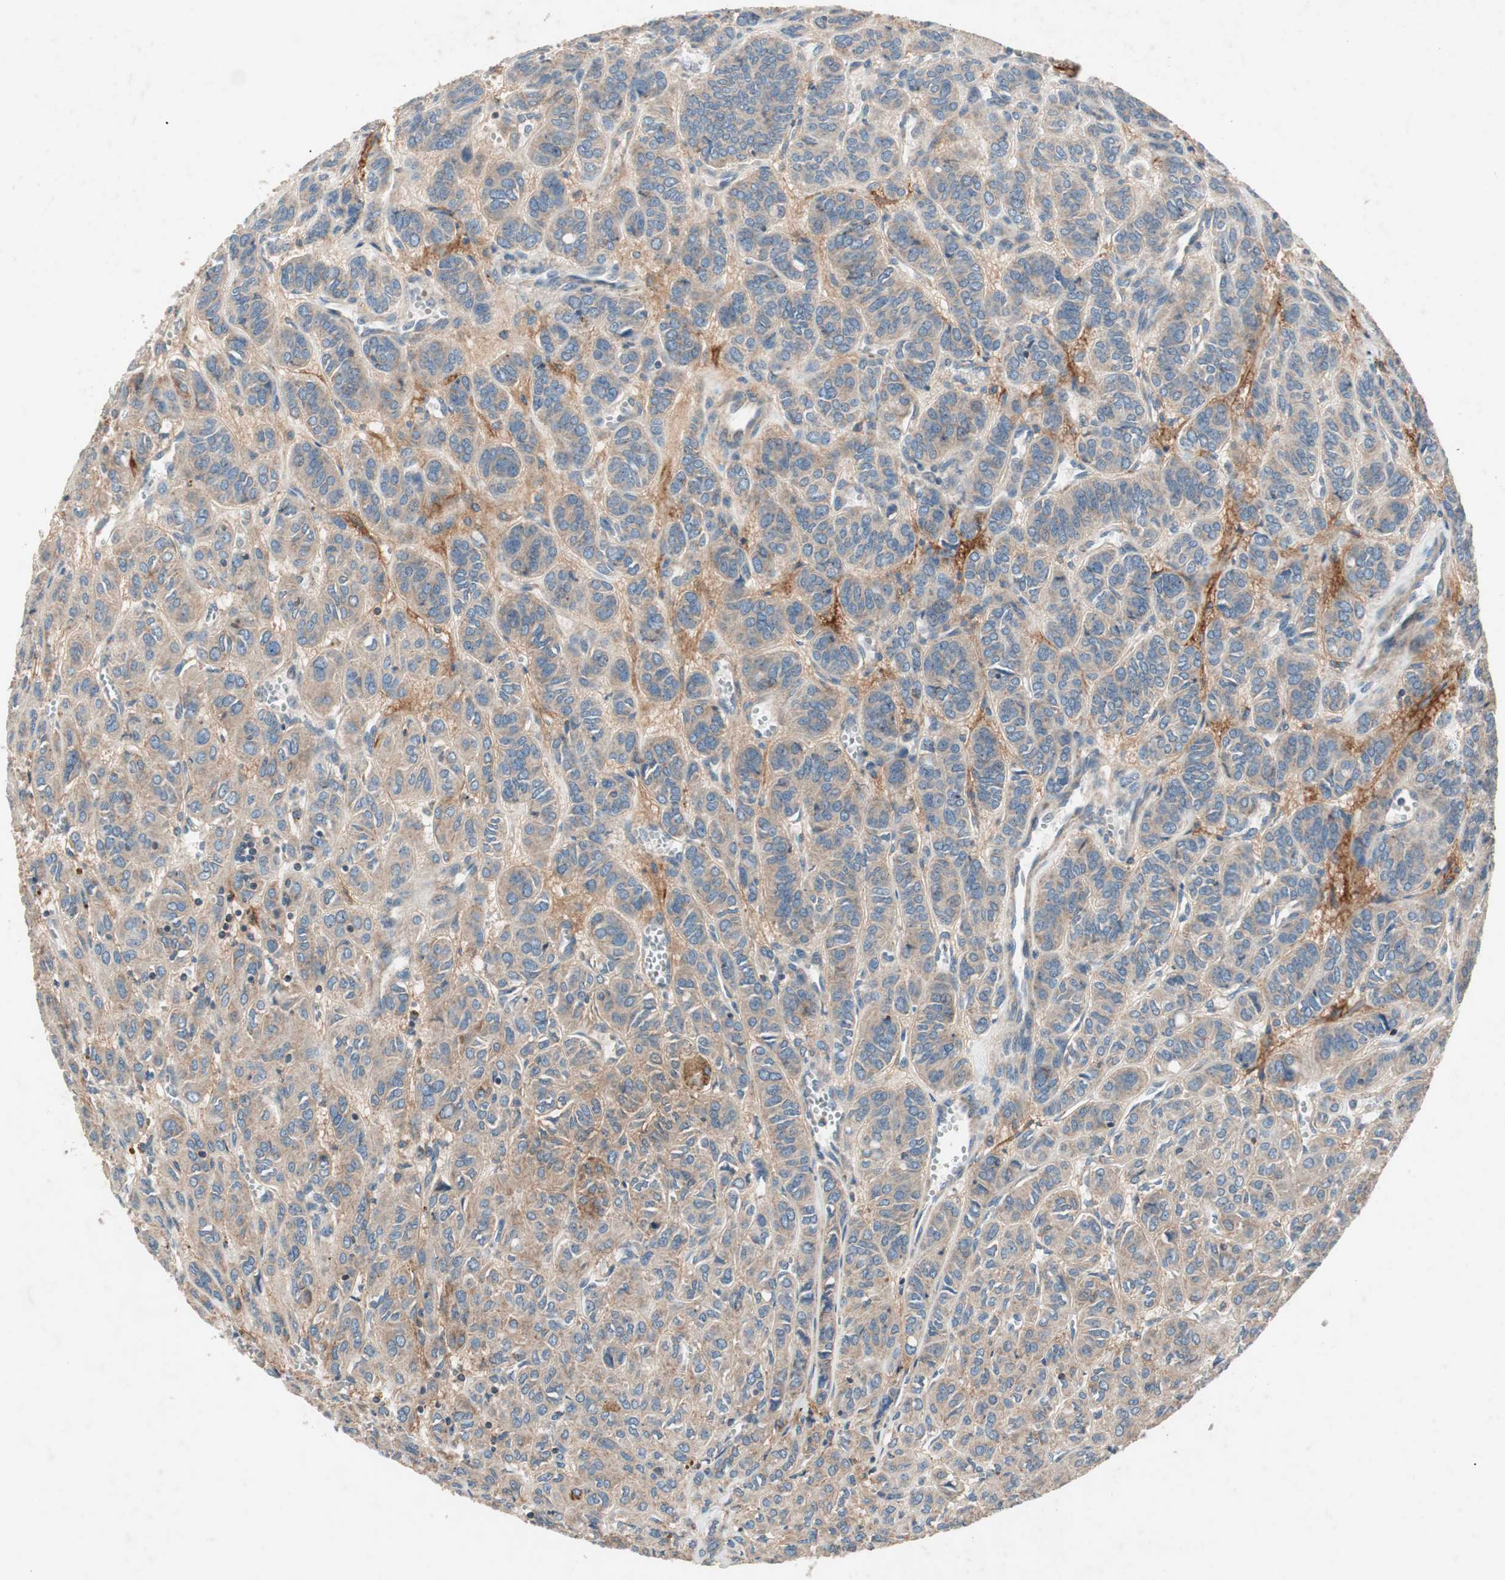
{"staining": {"intensity": "weak", "quantity": ">75%", "location": "cytoplasmic/membranous"}, "tissue": "thyroid cancer", "cell_type": "Tumor cells", "image_type": "cancer", "snomed": [{"axis": "morphology", "description": "Follicular adenoma carcinoma, NOS"}, {"axis": "topography", "description": "Thyroid gland"}], "caption": "Protein staining demonstrates weak cytoplasmic/membranous expression in about >75% of tumor cells in thyroid cancer (follicular adenoma carcinoma). The protein of interest is shown in brown color, while the nuclei are stained blue.", "gene": "HPN", "patient": {"sex": "female", "age": 71}}